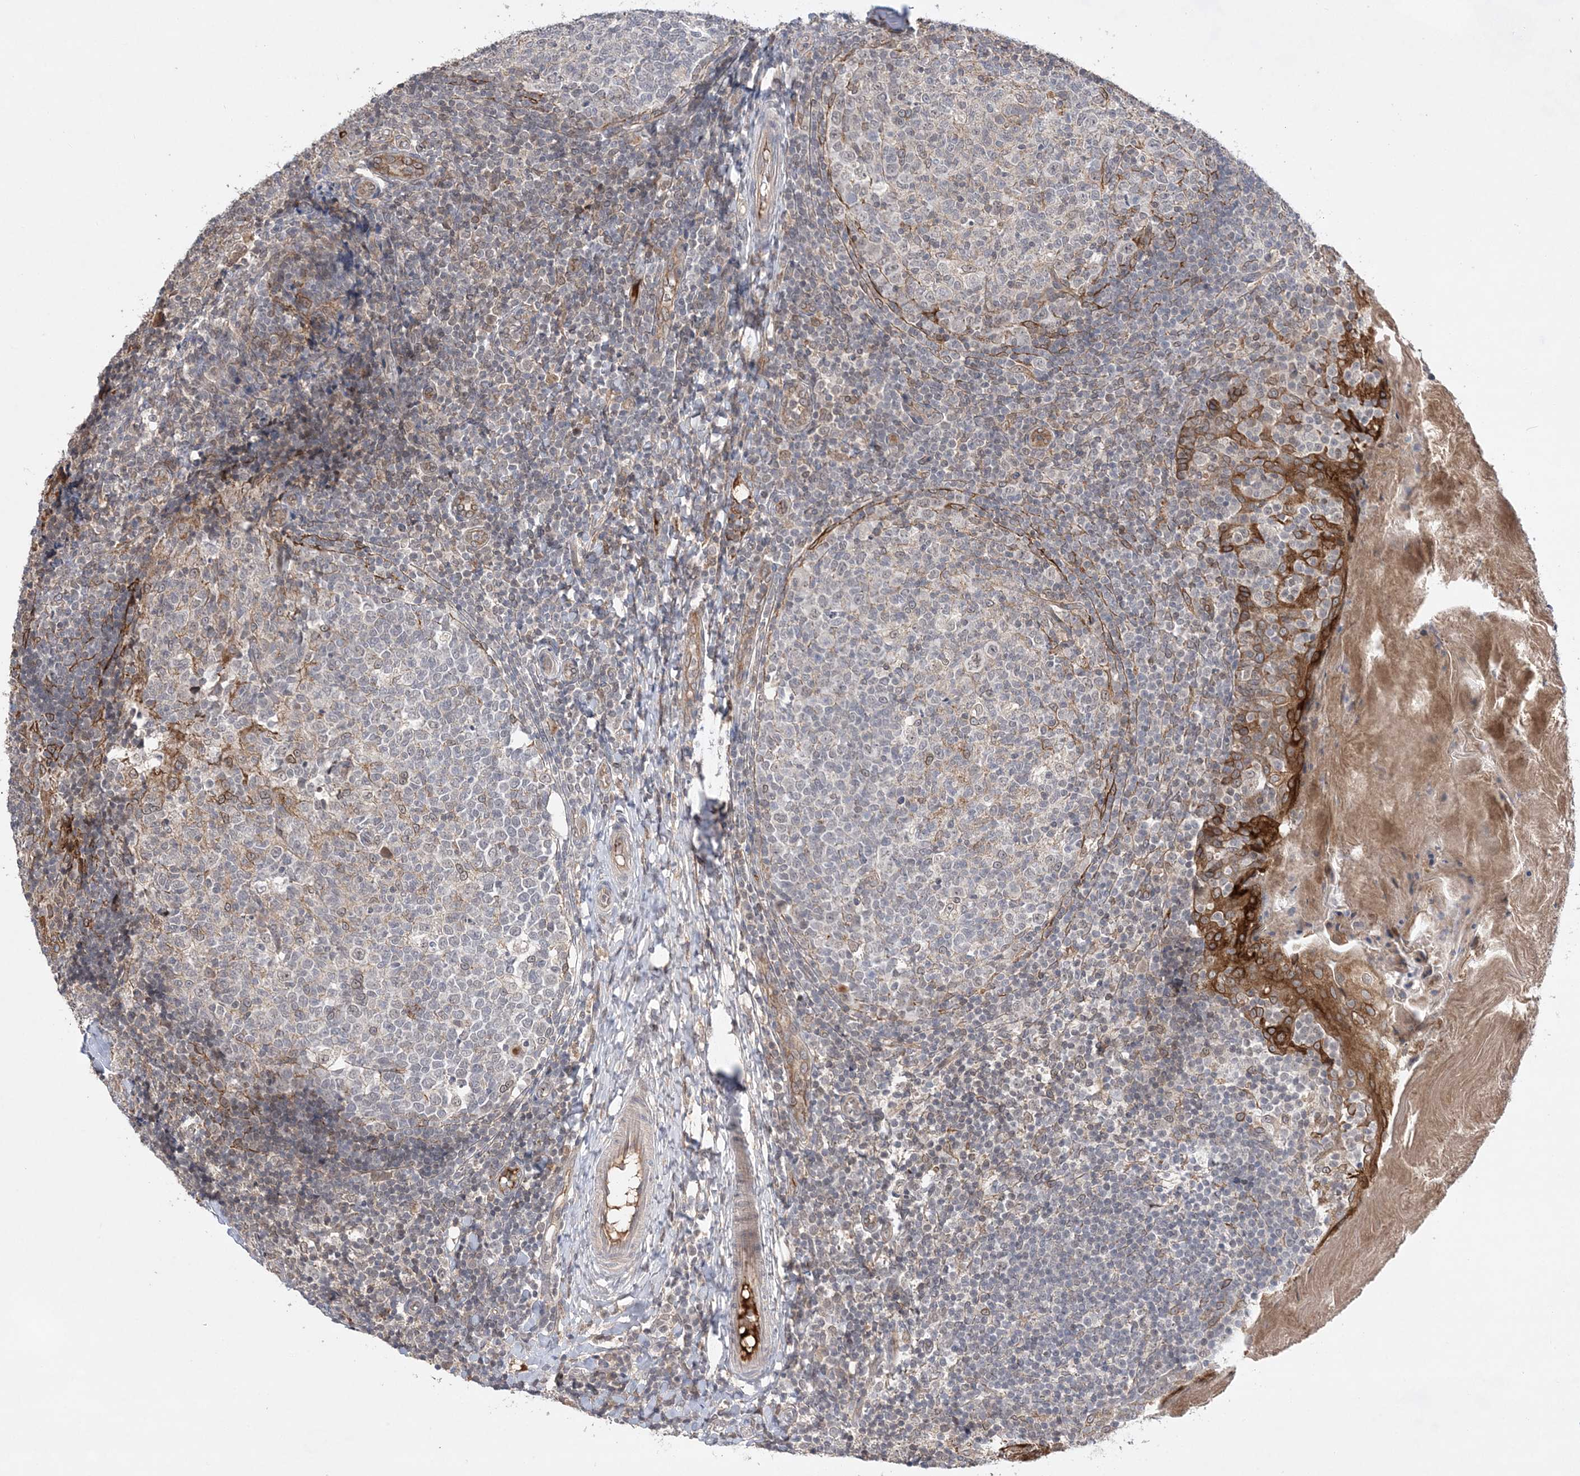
{"staining": {"intensity": "negative", "quantity": "none", "location": "none"}, "tissue": "tonsil", "cell_type": "Germinal center cells", "image_type": "normal", "snomed": [{"axis": "morphology", "description": "Normal tissue, NOS"}, {"axis": "topography", "description": "Tonsil"}], "caption": "Image shows no significant protein expression in germinal center cells of normal tonsil. (DAB immunohistochemistry (IHC) visualized using brightfield microscopy, high magnification).", "gene": "TMEM132B", "patient": {"sex": "female", "age": 19}}